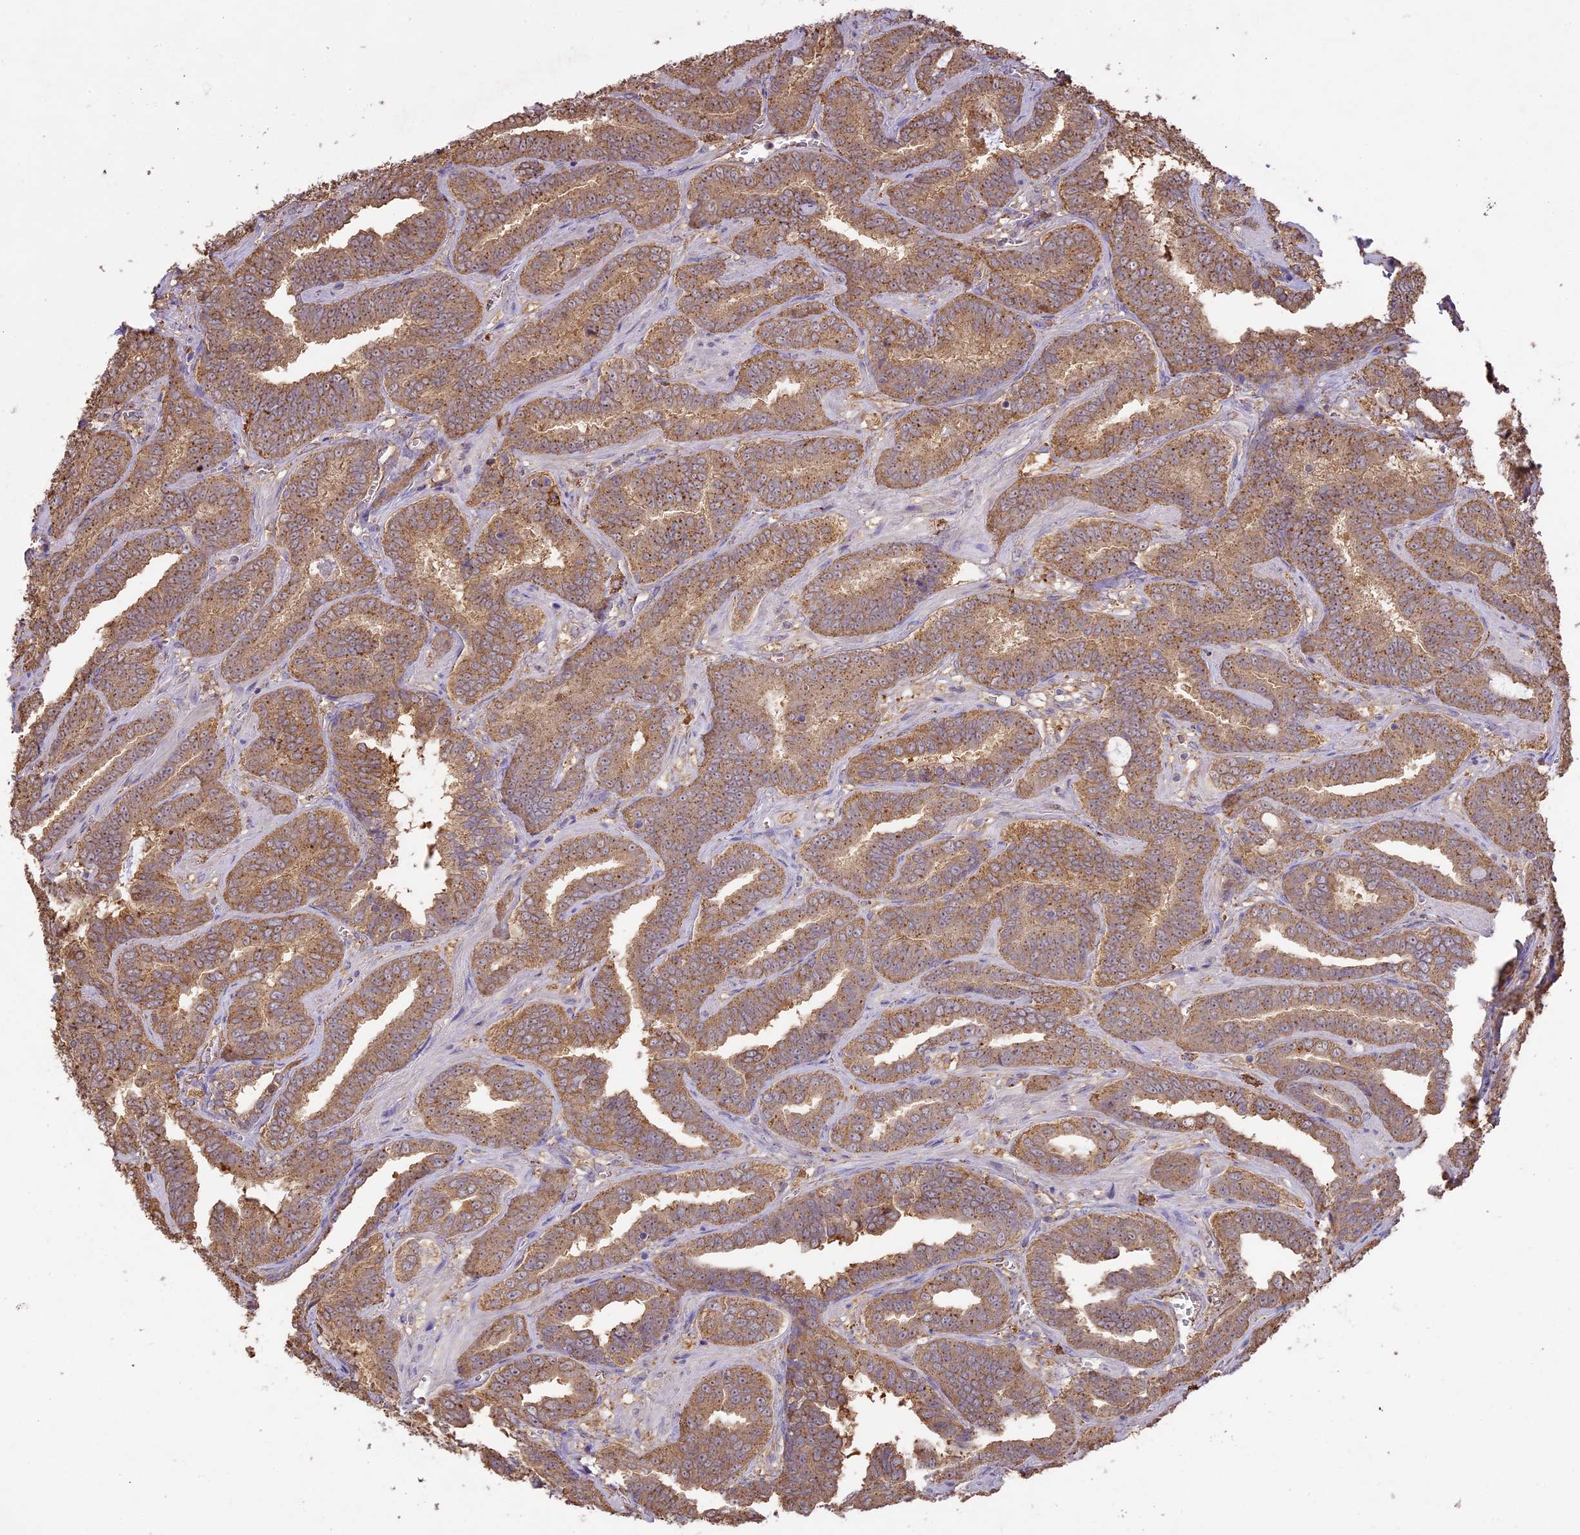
{"staining": {"intensity": "moderate", "quantity": ">75%", "location": "cytoplasmic/membranous"}, "tissue": "prostate cancer", "cell_type": "Tumor cells", "image_type": "cancer", "snomed": [{"axis": "morphology", "description": "Adenocarcinoma, High grade"}, {"axis": "topography", "description": "Prostate"}], "caption": "Protein expression analysis of human prostate cancer reveals moderate cytoplasmic/membranous positivity in about >75% of tumor cells.", "gene": "ARHGAP19", "patient": {"sex": "male", "age": 67}}